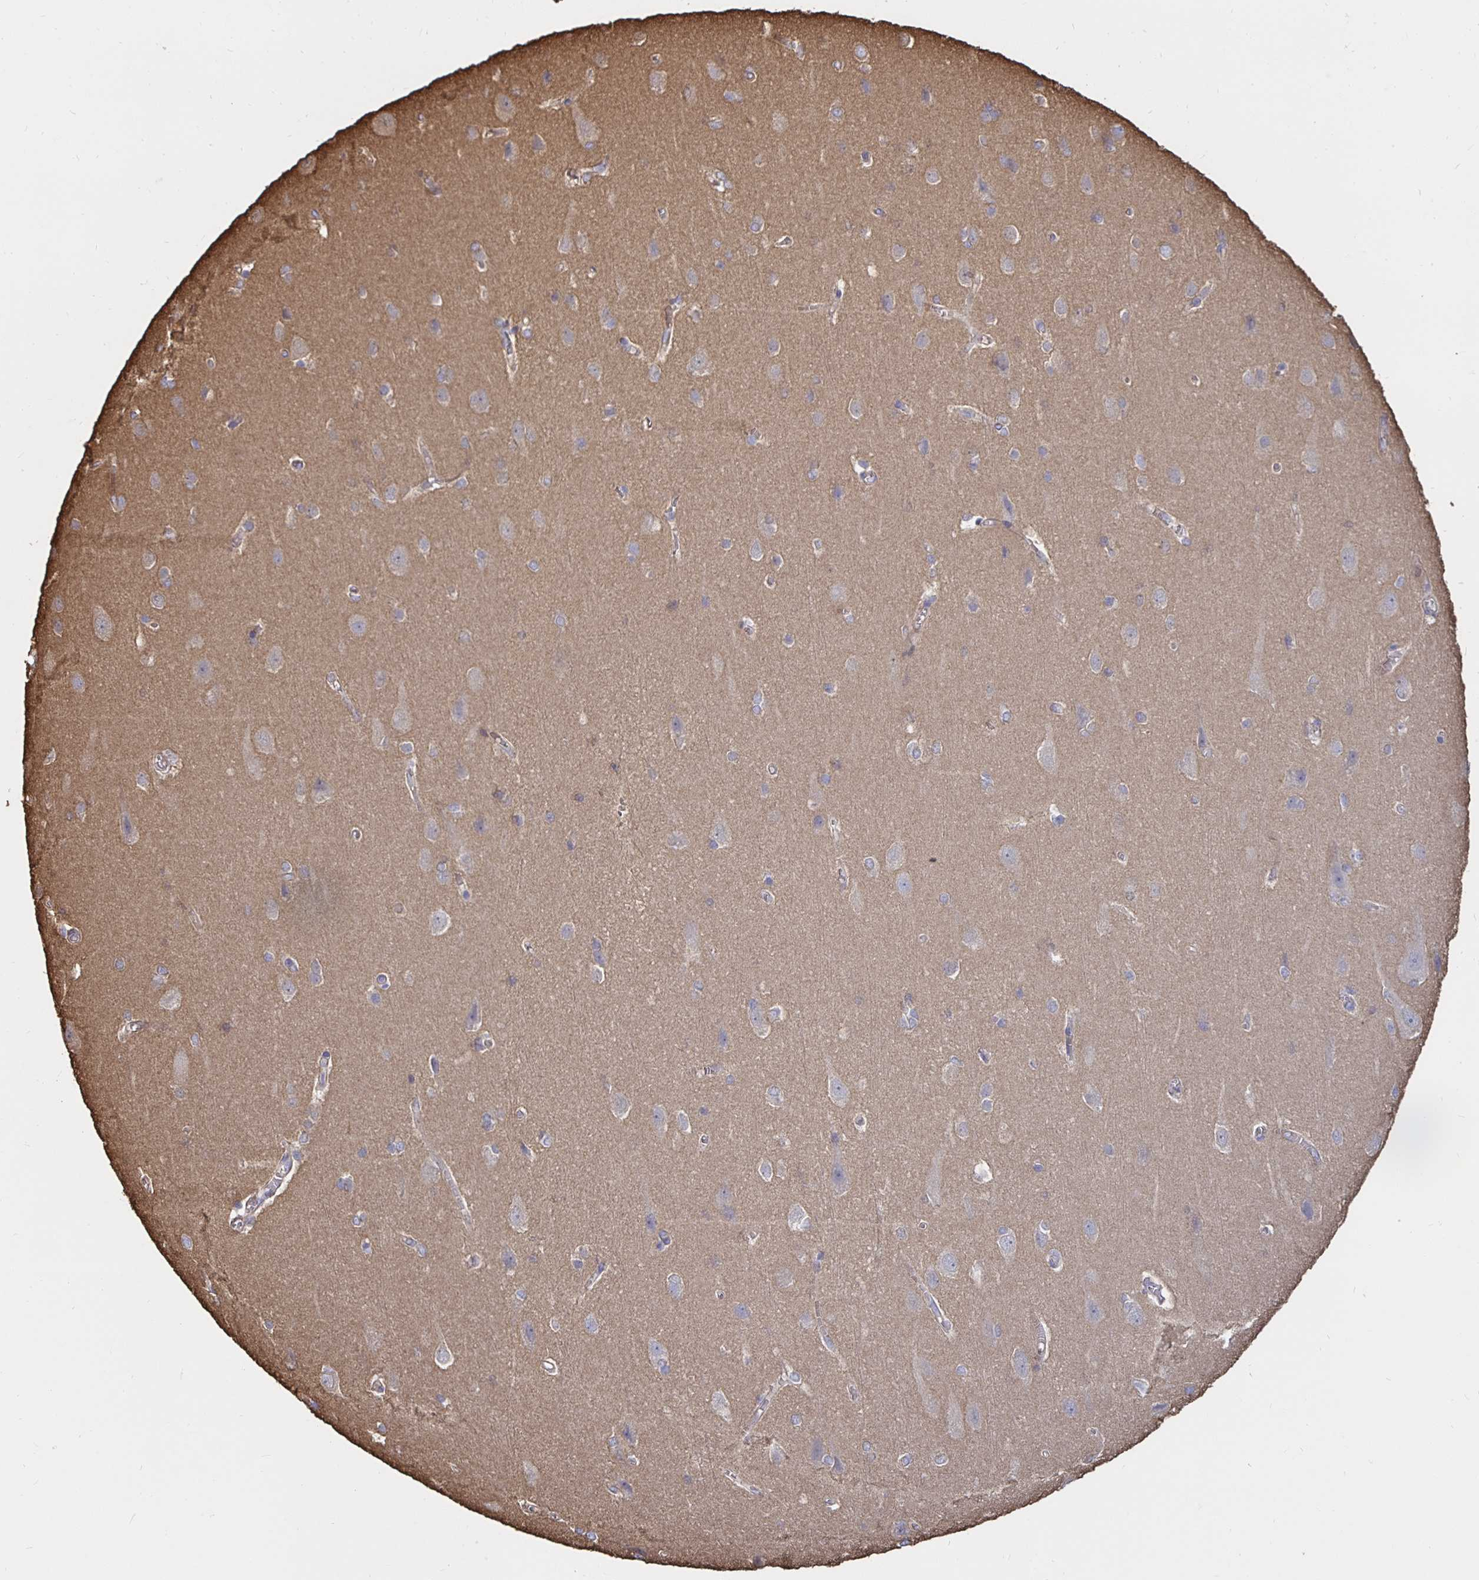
{"staining": {"intensity": "negative", "quantity": "none", "location": "none"}, "tissue": "cerebral cortex", "cell_type": "Endothelial cells", "image_type": "normal", "snomed": [{"axis": "morphology", "description": "Normal tissue, NOS"}, {"axis": "topography", "description": "Cerebral cortex"}], "caption": "High magnification brightfield microscopy of benign cerebral cortex stained with DAB (3,3'-diaminobenzidine) (brown) and counterstained with hematoxylin (blue): endothelial cells show no significant expression. Nuclei are stained in blue.", "gene": "ARHGEF39", "patient": {"sex": "male", "age": 37}}